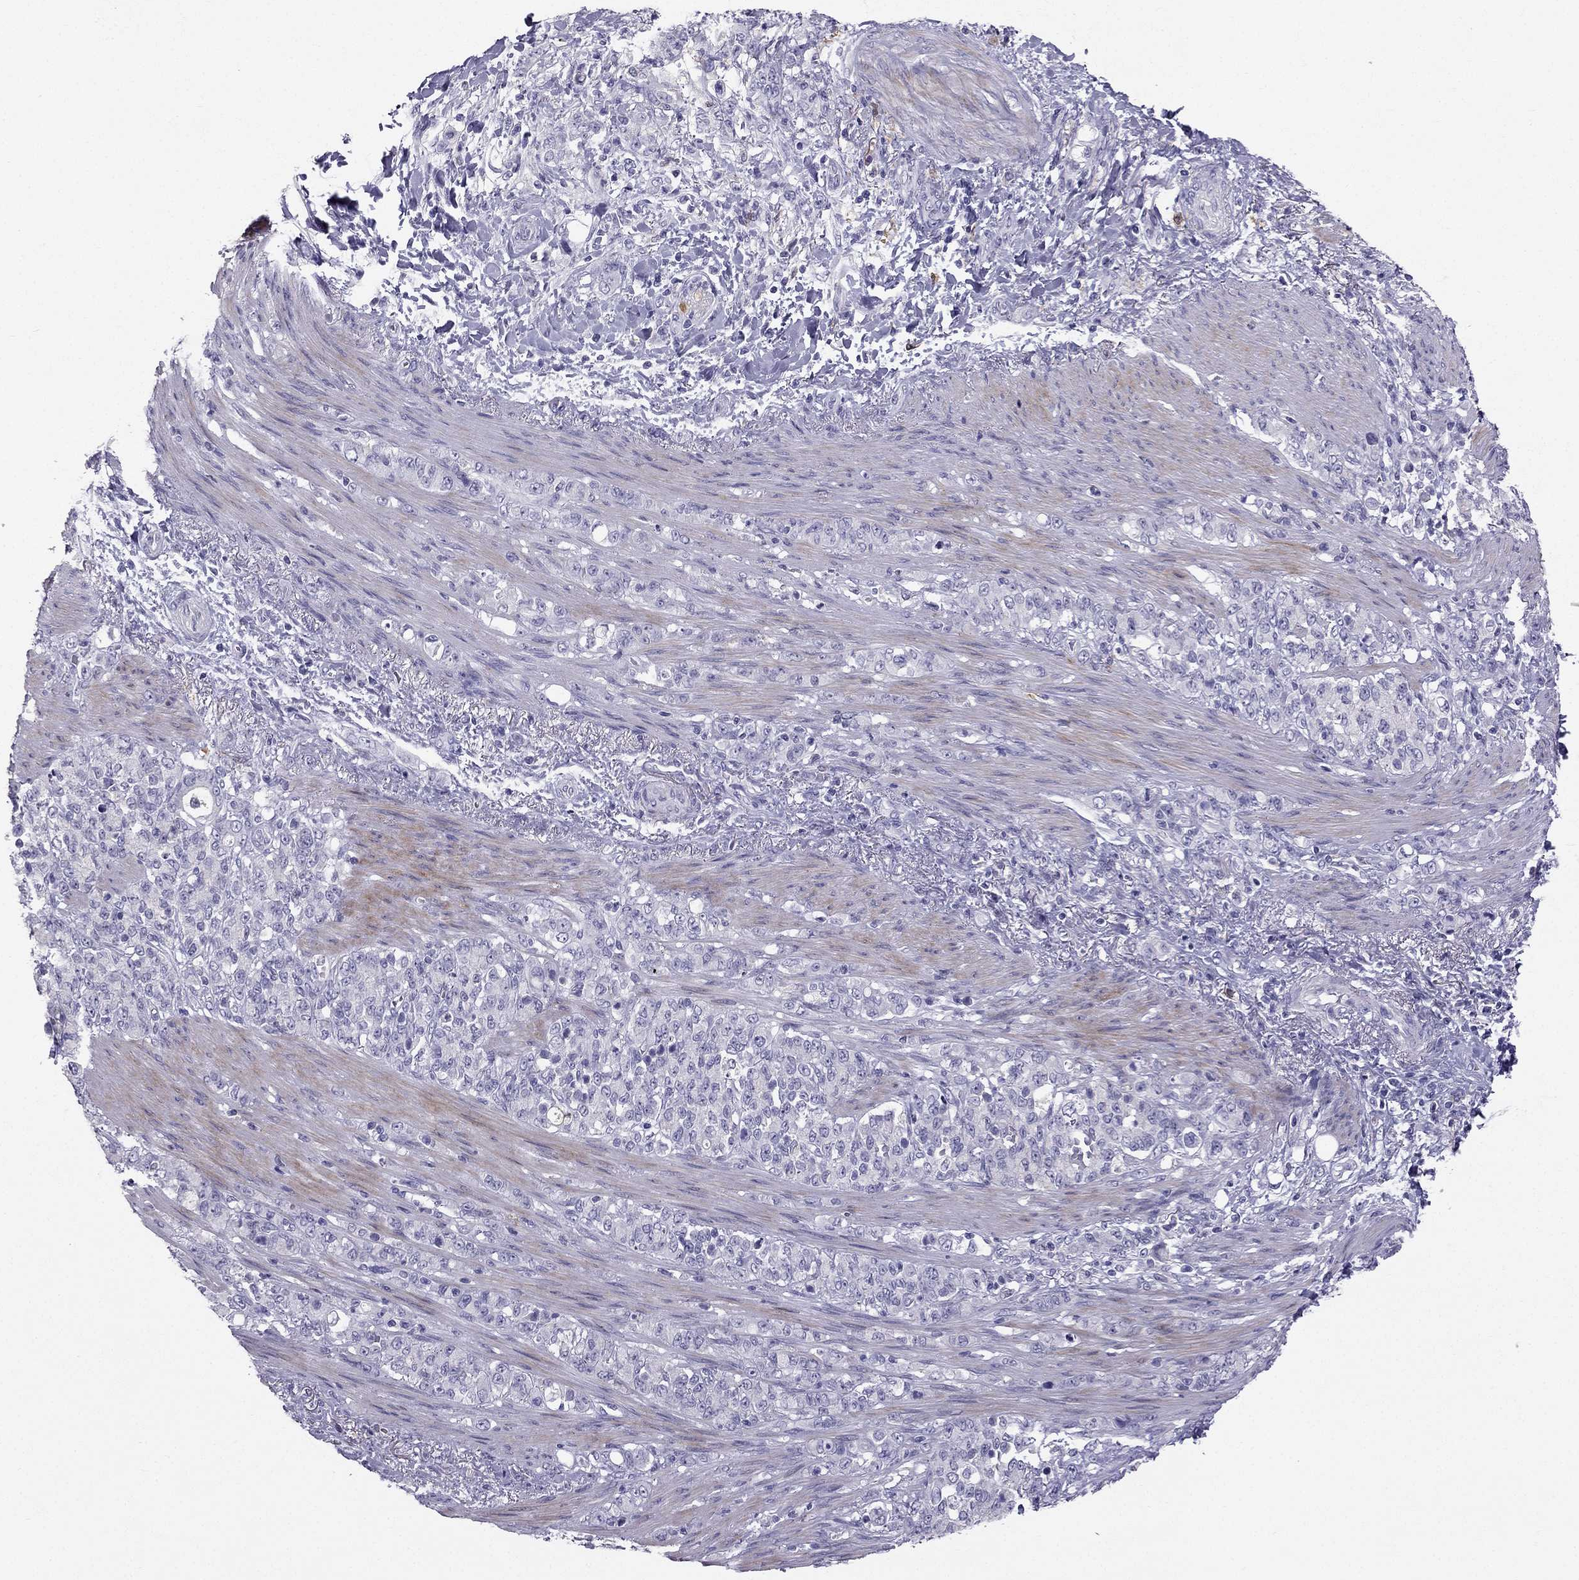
{"staining": {"intensity": "negative", "quantity": "none", "location": "none"}, "tissue": "stomach cancer", "cell_type": "Tumor cells", "image_type": "cancer", "snomed": [{"axis": "morphology", "description": "Adenocarcinoma, NOS"}, {"axis": "topography", "description": "Stomach"}], "caption": "Tumor cells show no significant positivity in stomach cancer.", "gene": "LMTK3", "patient": {"sex": "female", "age": 79}}